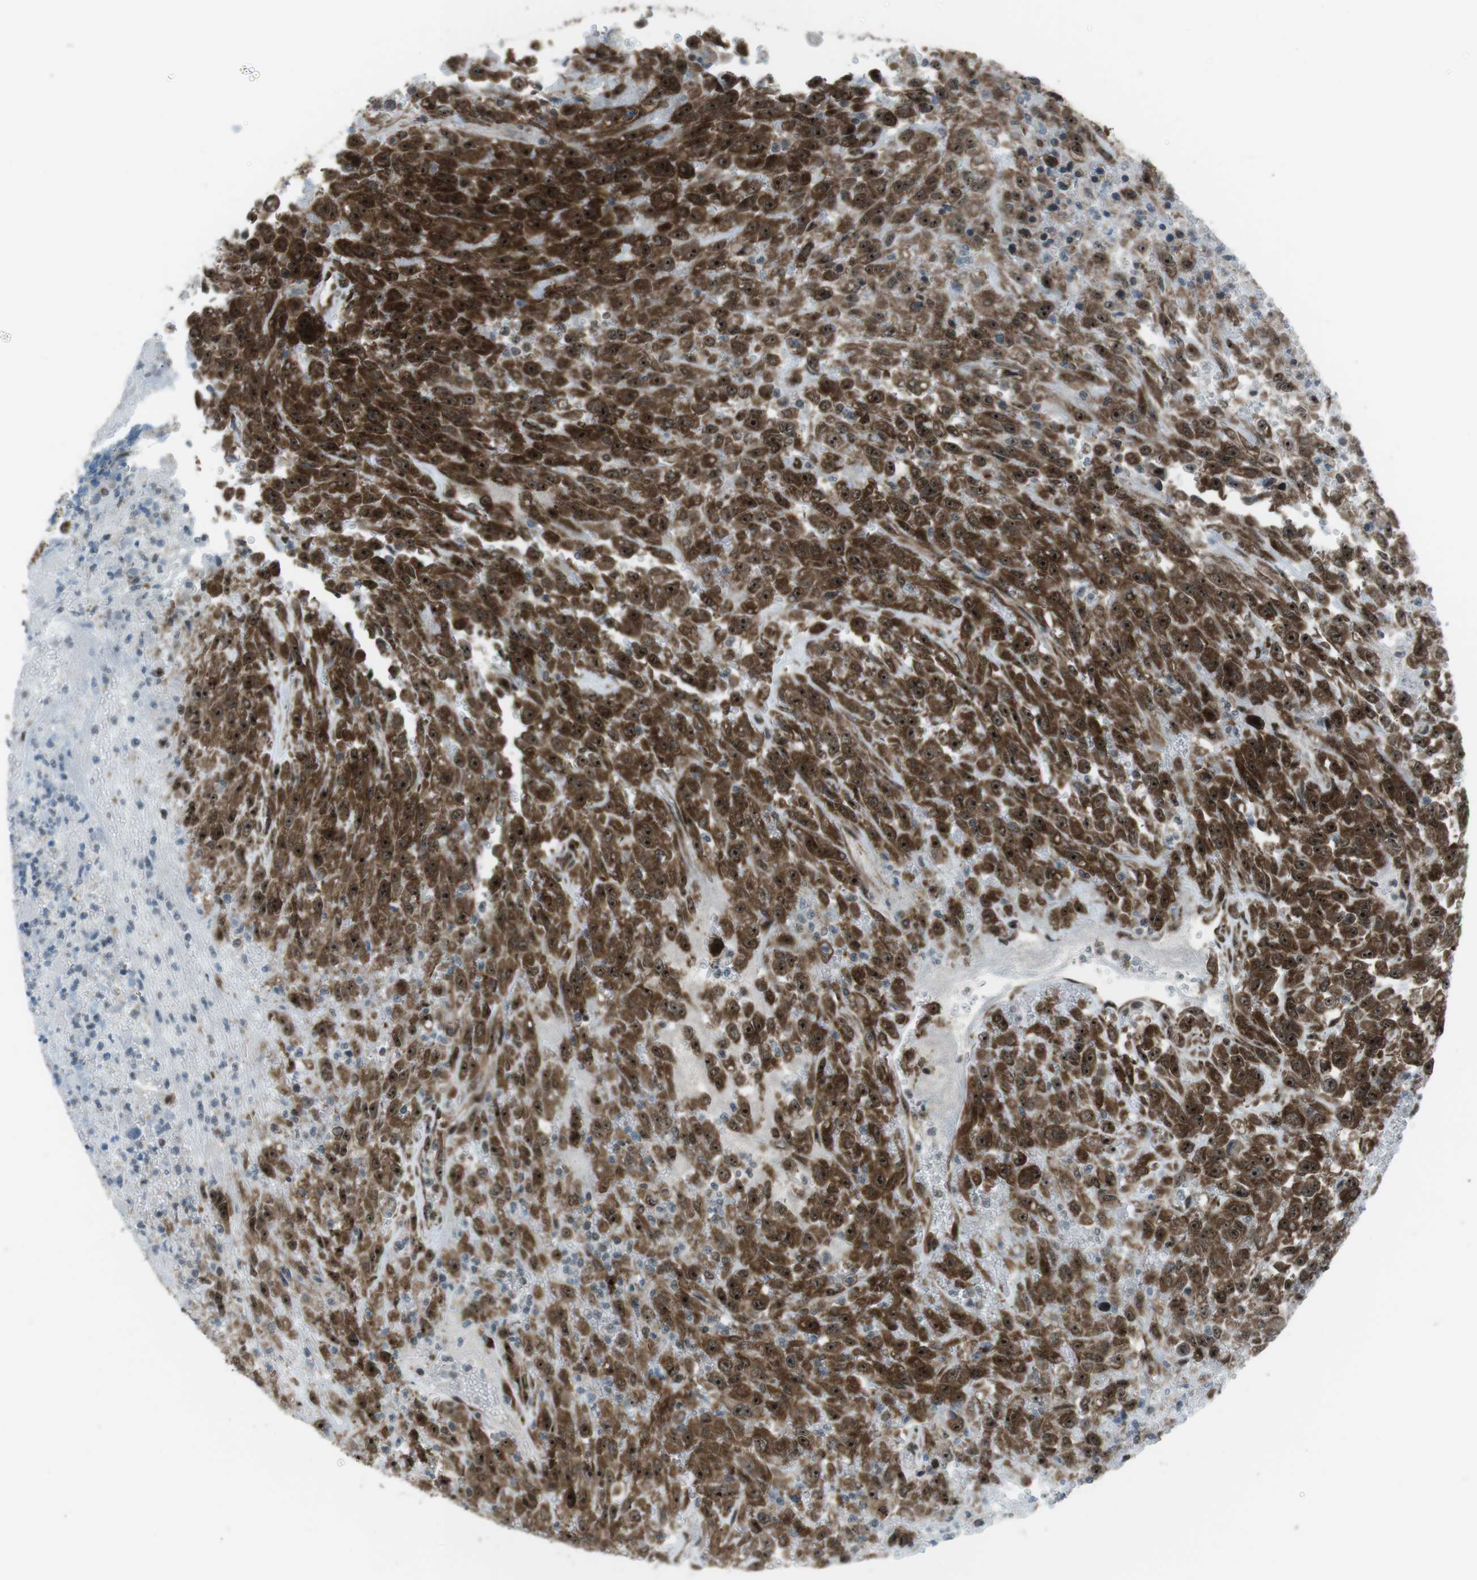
{"staining": {"intensity": "strong", "quantity": ">75%", "location": "cytoplasmic/membranous,nuclear"}, "tissue": "urothelial cancer", "cell_type": "Tumor cells", "image_type": "cancer", "snomed": [{"axis": "morphology", "description": "Urothelial carcinoma, High grade"}, {"axis": "topography", "description": "Urinary bladder"}], "caption": "This is a micrograph of IHC staining of urothelial cancer, which shows strong positivity in the cytoplasmic/membranous and nuclear of tumor cells.", "gene": "CSNK1D", "patient": {"sex": "male", "age": 46}}